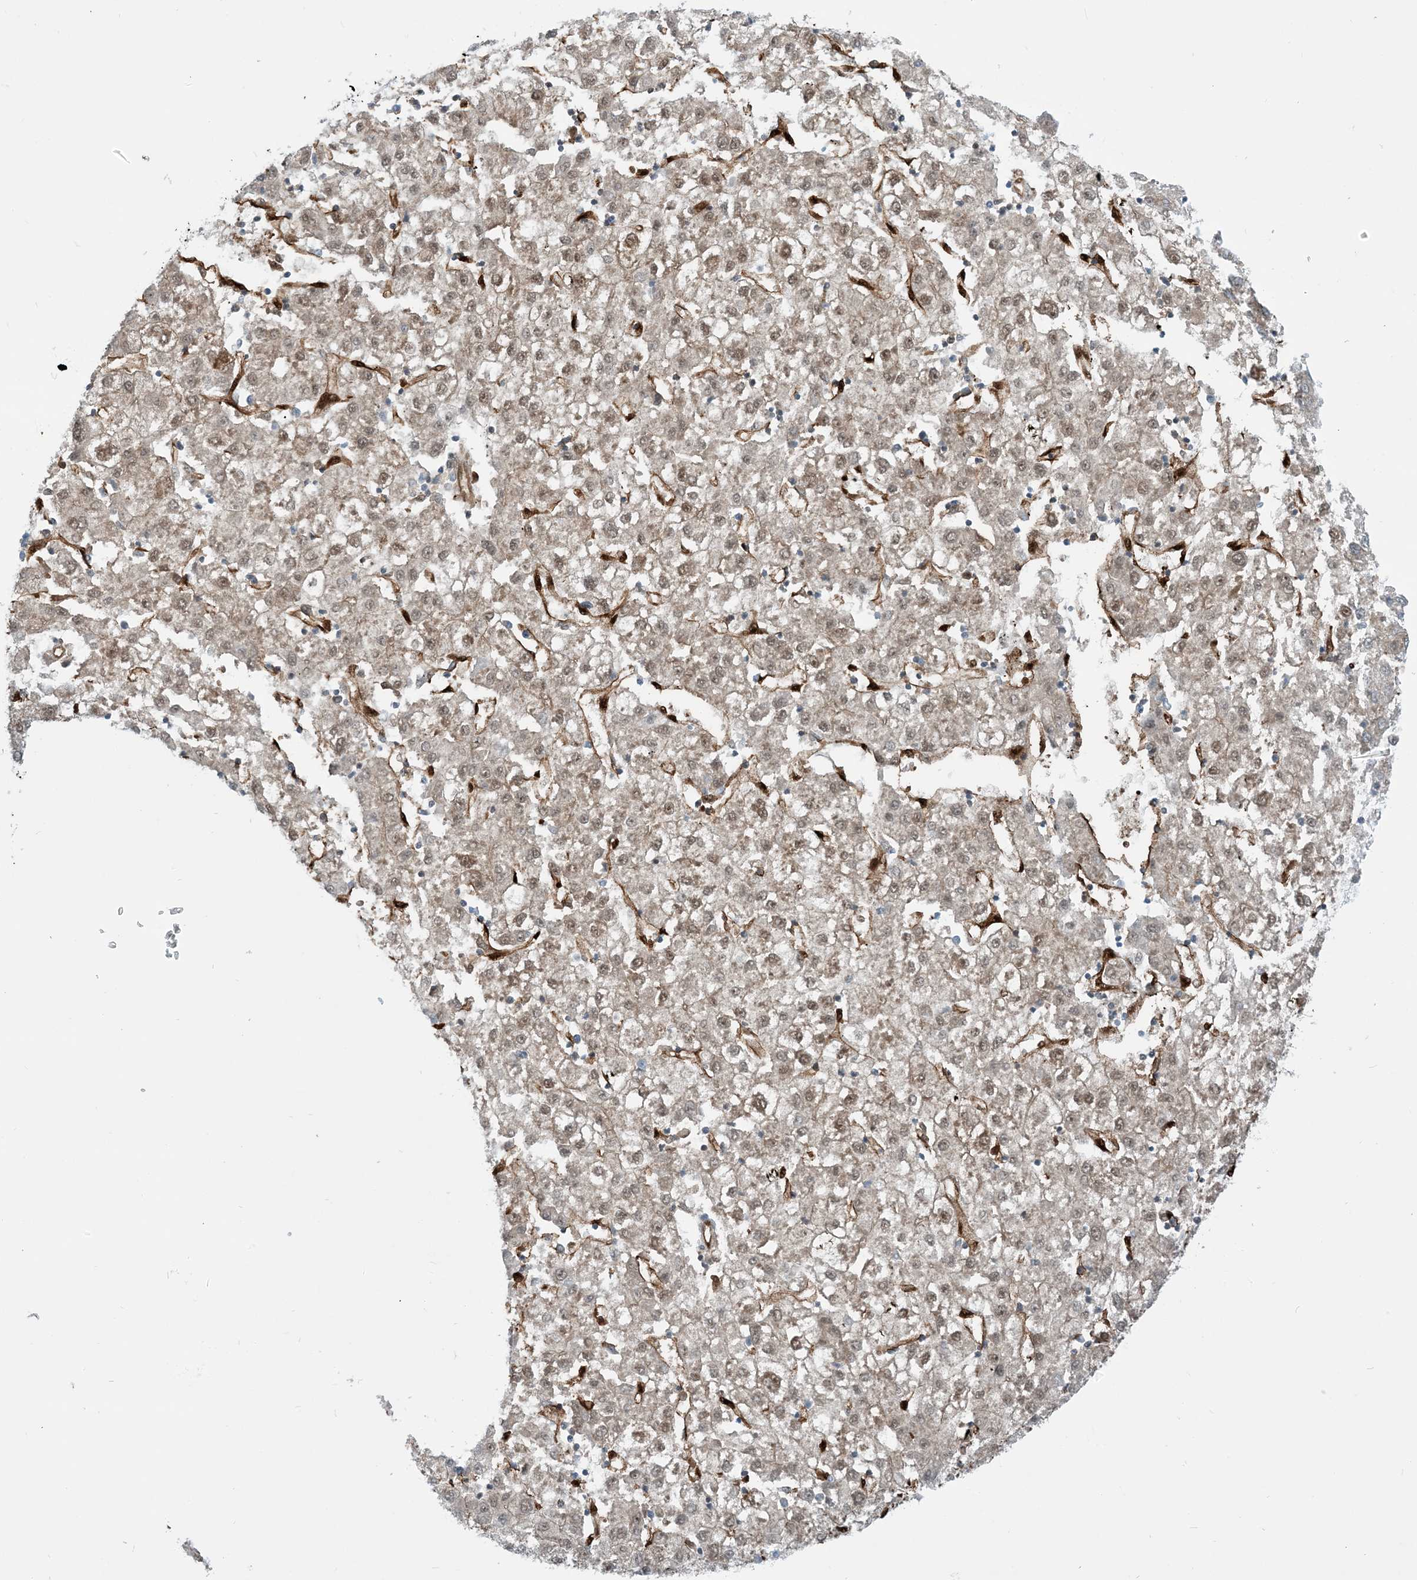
{"staining": {"intensity": "weak", "quantity": "<25%", "location": "cytoplasmic/membranous"}, "tissue": "liver cancer", "cell_type": "Tumor cells", "image_type": "cancer", "snomed": [{"axis": "morphology", "description": "Carcinoma, Hepatocellular, NOS"}, {"axis": "topography", "description": "Liver"}], "caption": "Tumor cells show no significant protein expression in liver hepatocellular carcinoma.", "gene": "PPM1F", "patient": {"sex": "male", "age": 72}}